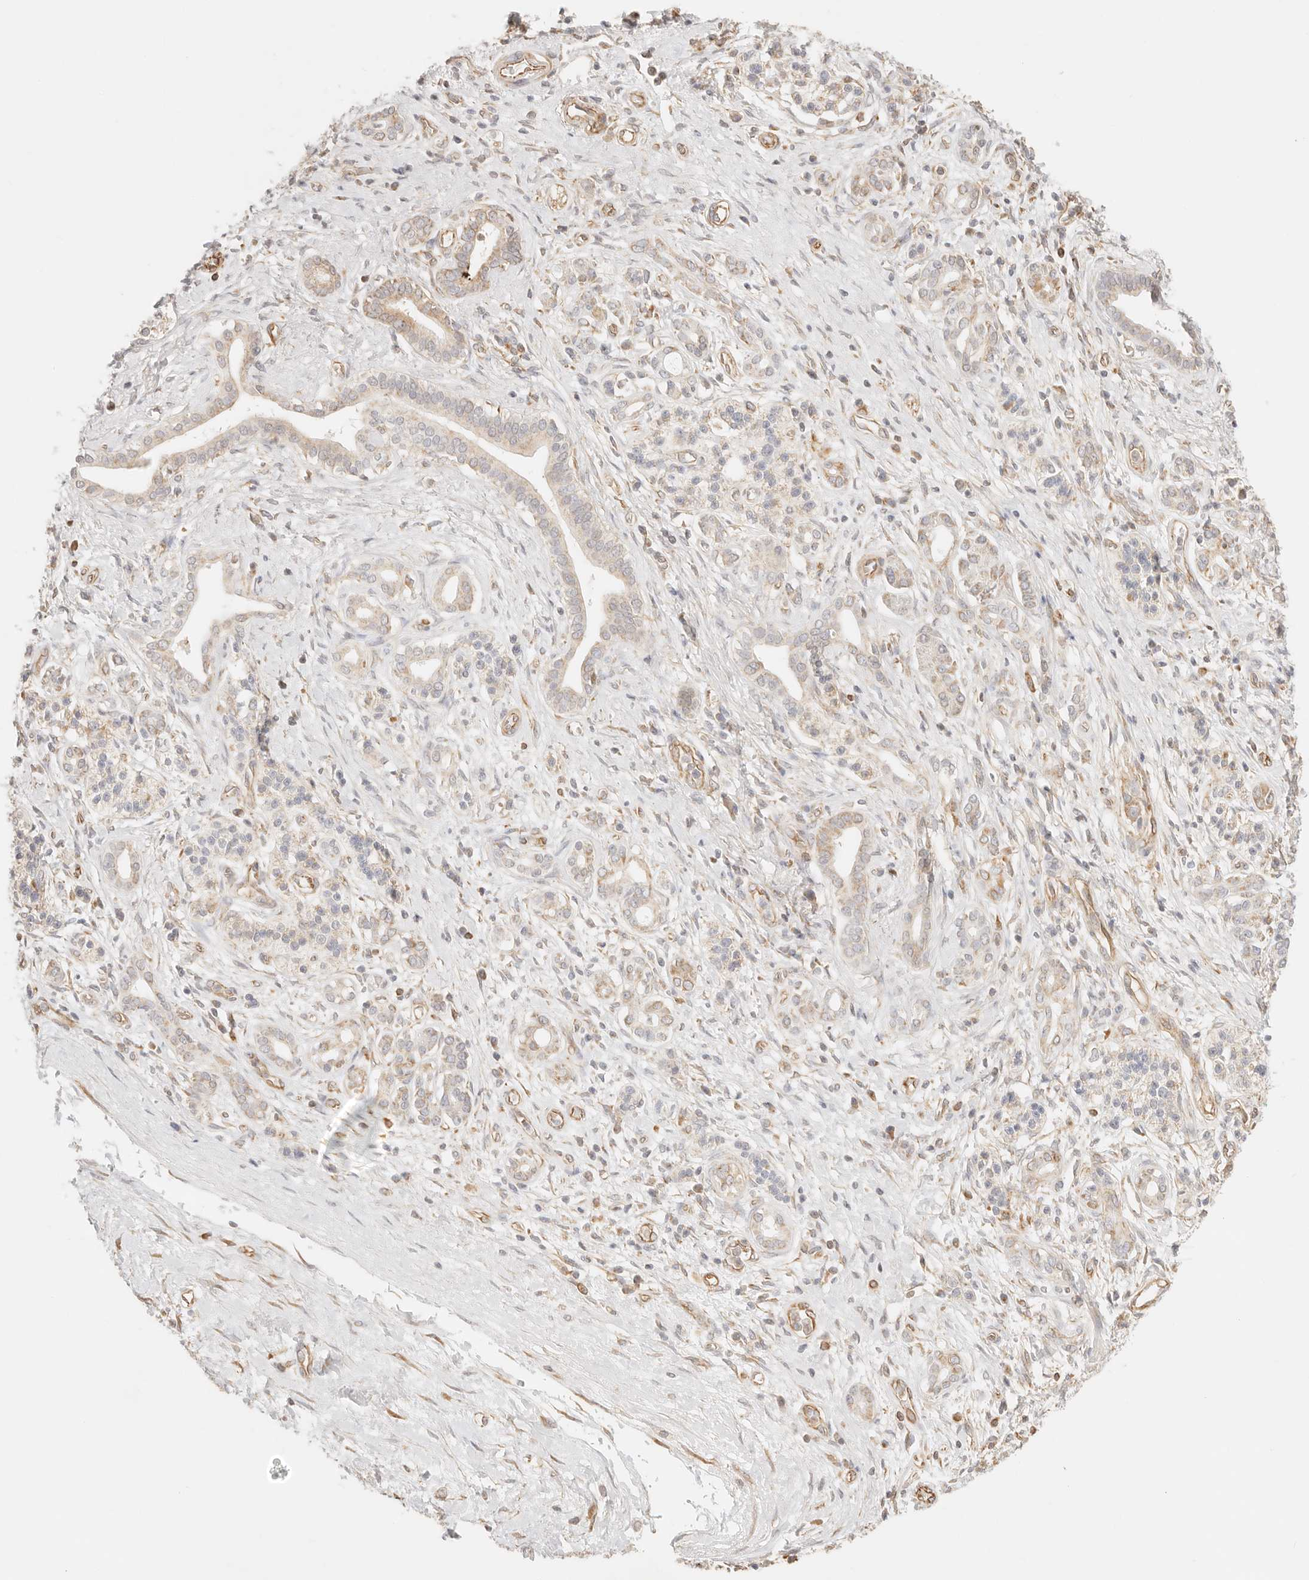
{"staining": {"intensity": "weak", "quantity": "25%-75%", "location": "cytoplasmic/membranous"}, "tissue": "pancreatic cancer", "cell_type": "Tumor cells", "image_type": "cancer", "snomed": [{"axis": "morphology", "description": "Adenocarcinoma, NOS"}, {"axis": "topography", "description": "Pancreas"}], "caption": "About 25%-75% of tumor cells in pancreatic adenocarcinoma demonstrate weak cytoplasmic/membranous protein staining as visualized by brown immunohistochemical staining.", "gene": "ZC3H11A", "patient": {"sex": "male", "age": 78}}